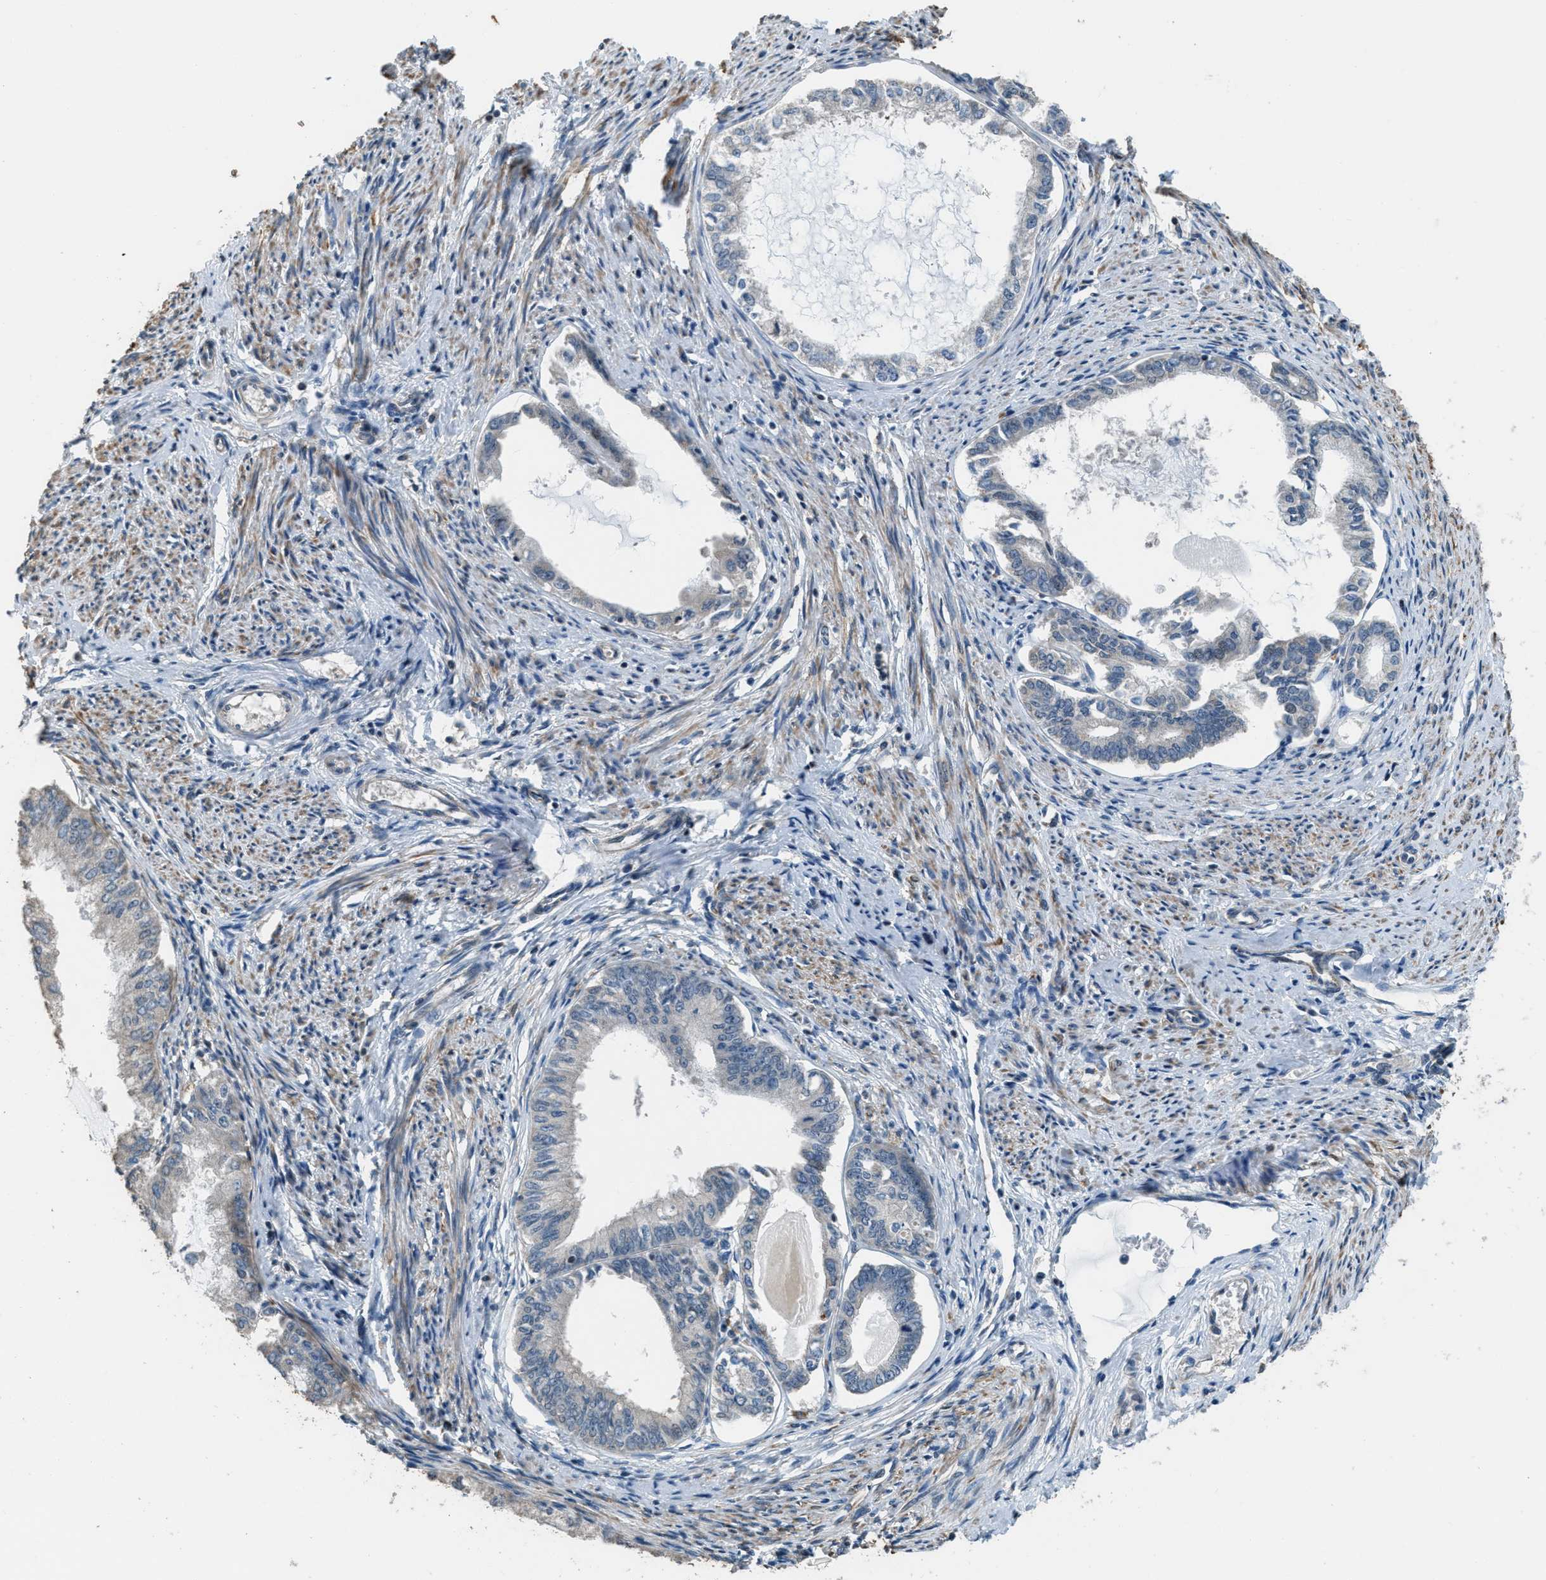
{"staining": {"intensity": "negative", "quantity": "none", "location": "none"}, "tissue": "endometrial cancer", "cell_type": "Tumor cells", "image_type": "cancer", "snomed": [{"axis": "morphology", "description": "Adenocarcinoma, NOS"}, {"axis": "topography", "description": "Endometrium"}], "caption": "This is an immunohistochemistry image of endometrial adenocarcinoma. There is no expression in tumor cells.", "gene": "NAT1", "patient": {"sex": "female", "age": 86}}